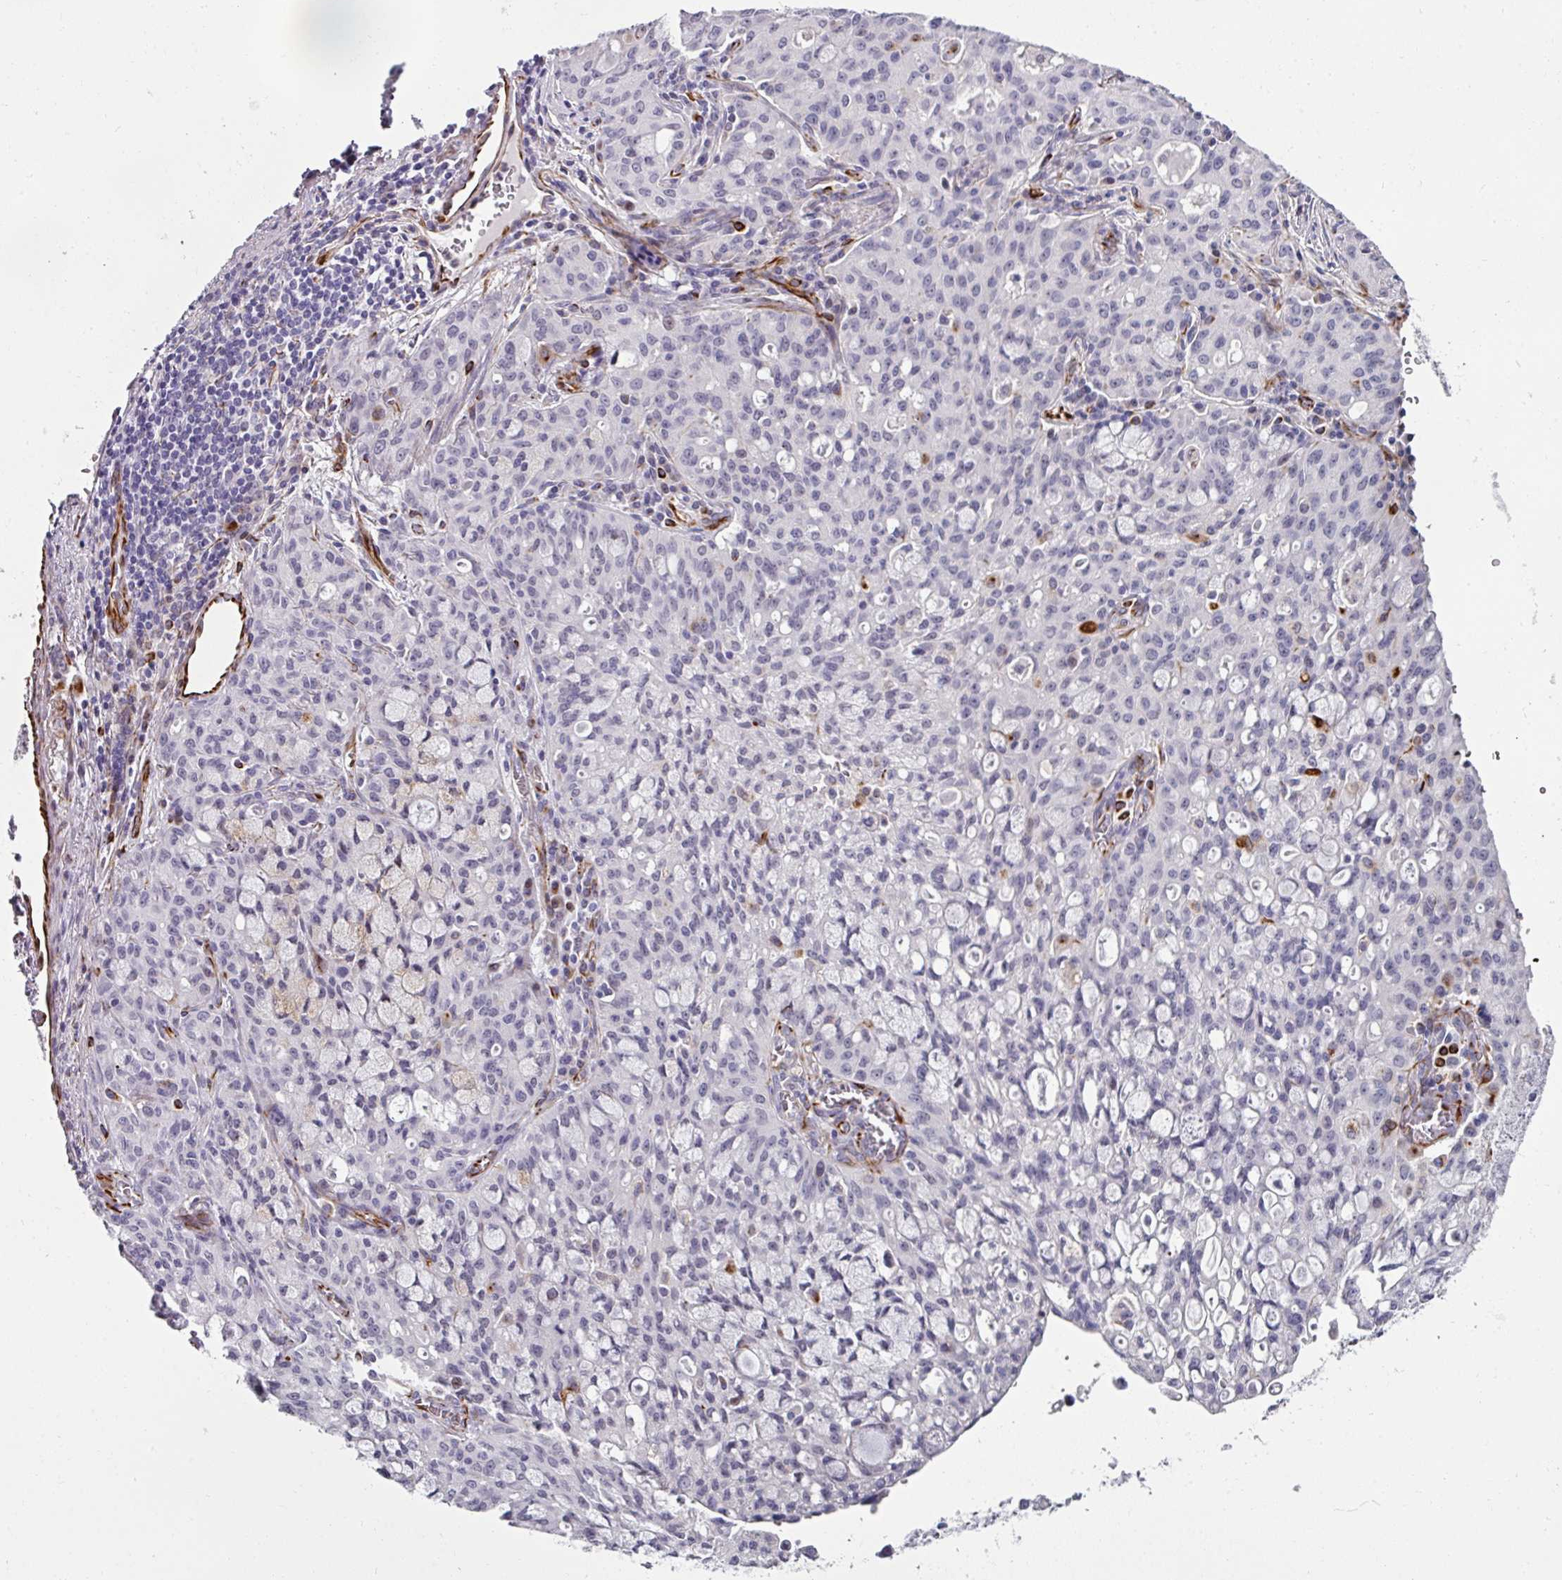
{"staining": {"intensity": "negative", "quantity": "none", "location": "none"}, "tissue": "lung cancer", "cell_type": "Tumor cells", "image_type": "cancer", "snomed": [{"axis": "morphology", "description": "Adenocarcinoma, NOS"}, {"axis": "topography", "description": "Lung"}], "caption": "Lung cancer was stained to show a protein in brown. There is no significant positivity in tumor cells. Nuclei are stained in blue.", "gene": "TMPRSS9", "patient": {"sex": "female", "age": 44}}